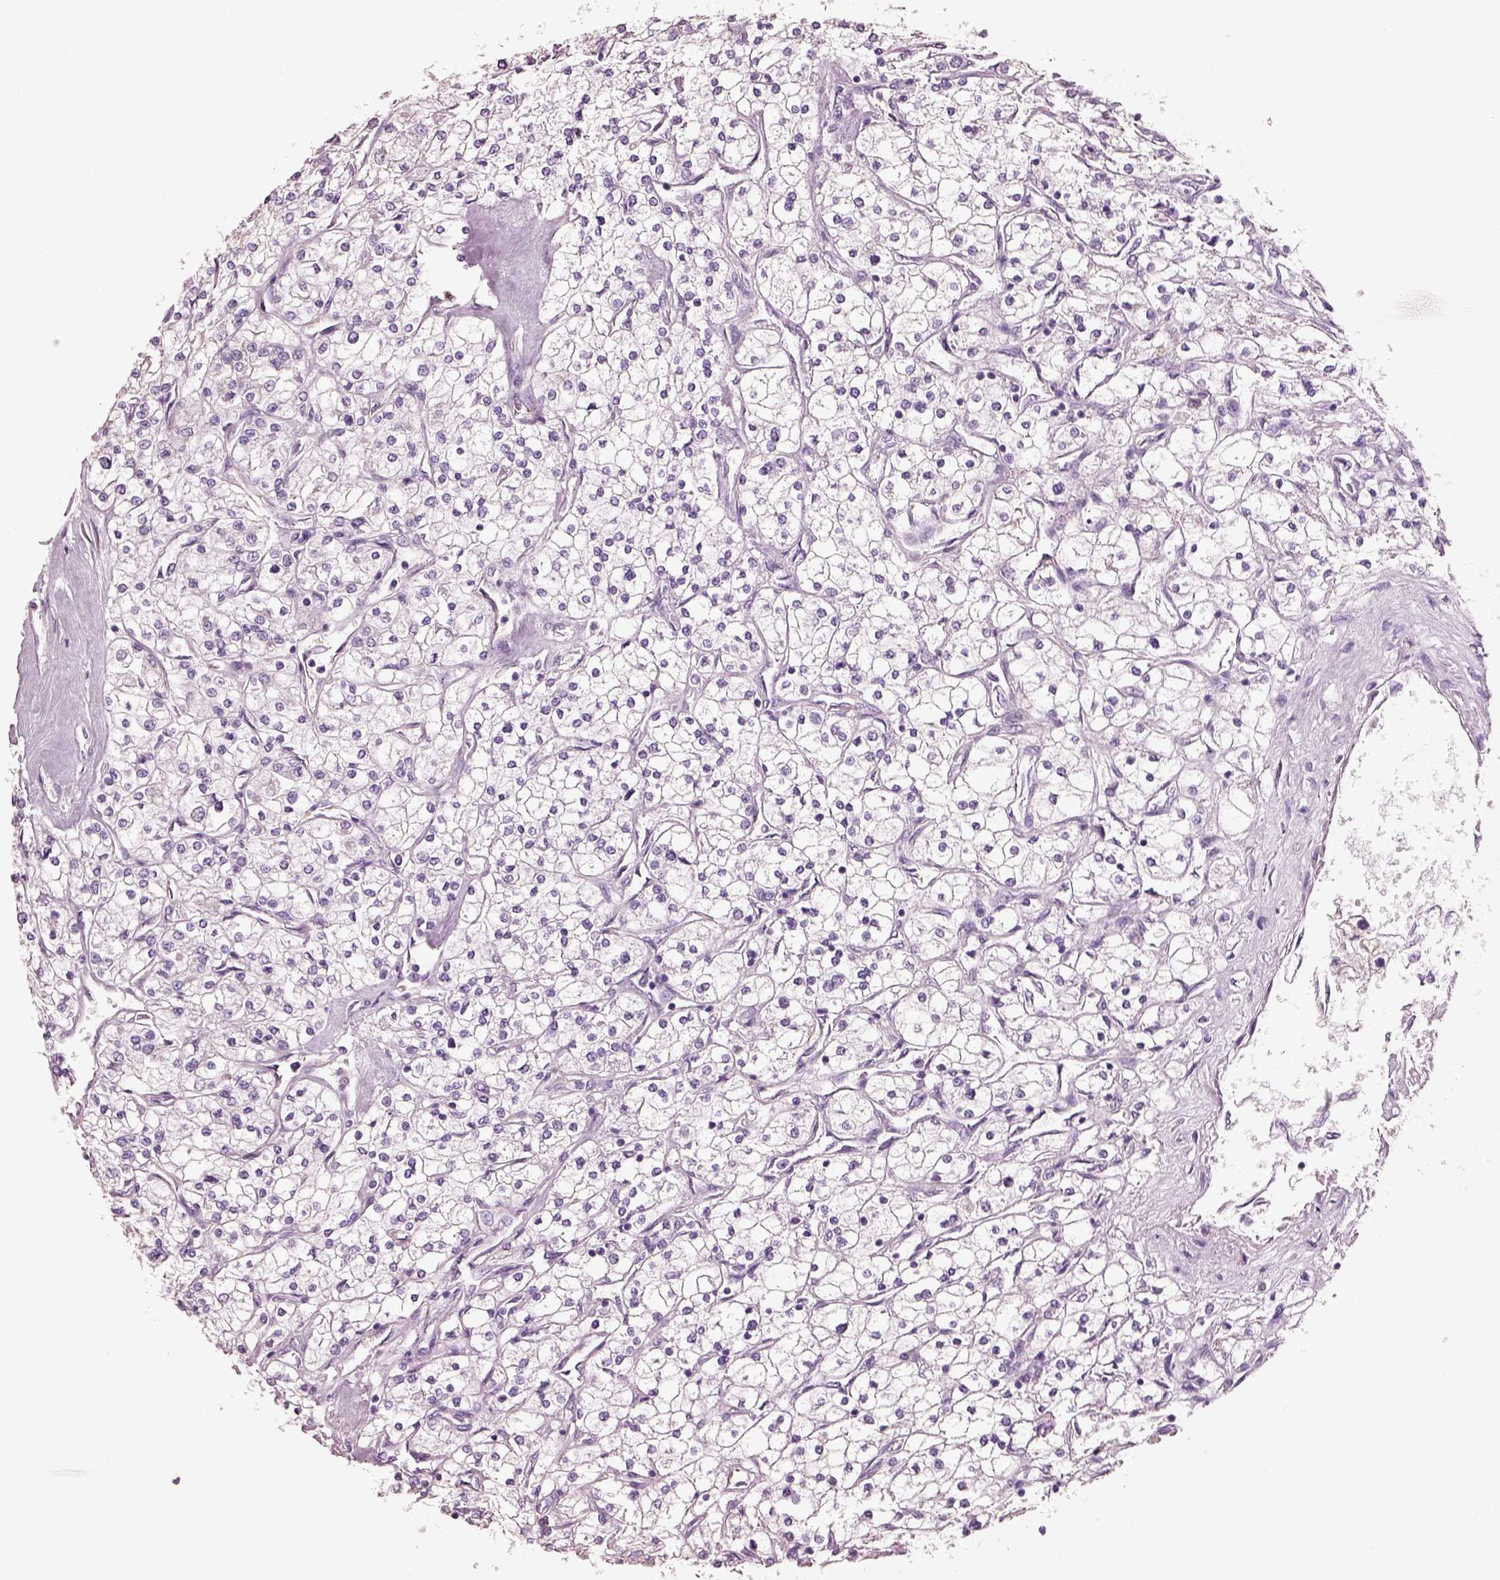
{"staining": {"intensity": "negative", "quantity": "none", "location": "none"}, "tissue": "renal cancer", "cell_type": "Tumor cells", "image_type": "cancer", "snomed": [{"axis": "morphology", "description": "Adenocarcinoma, NOS"}, {"axis": "topography", "description": "Kidney"}], "caption": "Renal cancer (adenocarcinoma) stained for a protein using immunohistochemistry (IHC) shows no positivity tumor cells.", "gene": "PNOC", "patient": {"sex": "male", "age": 80}}